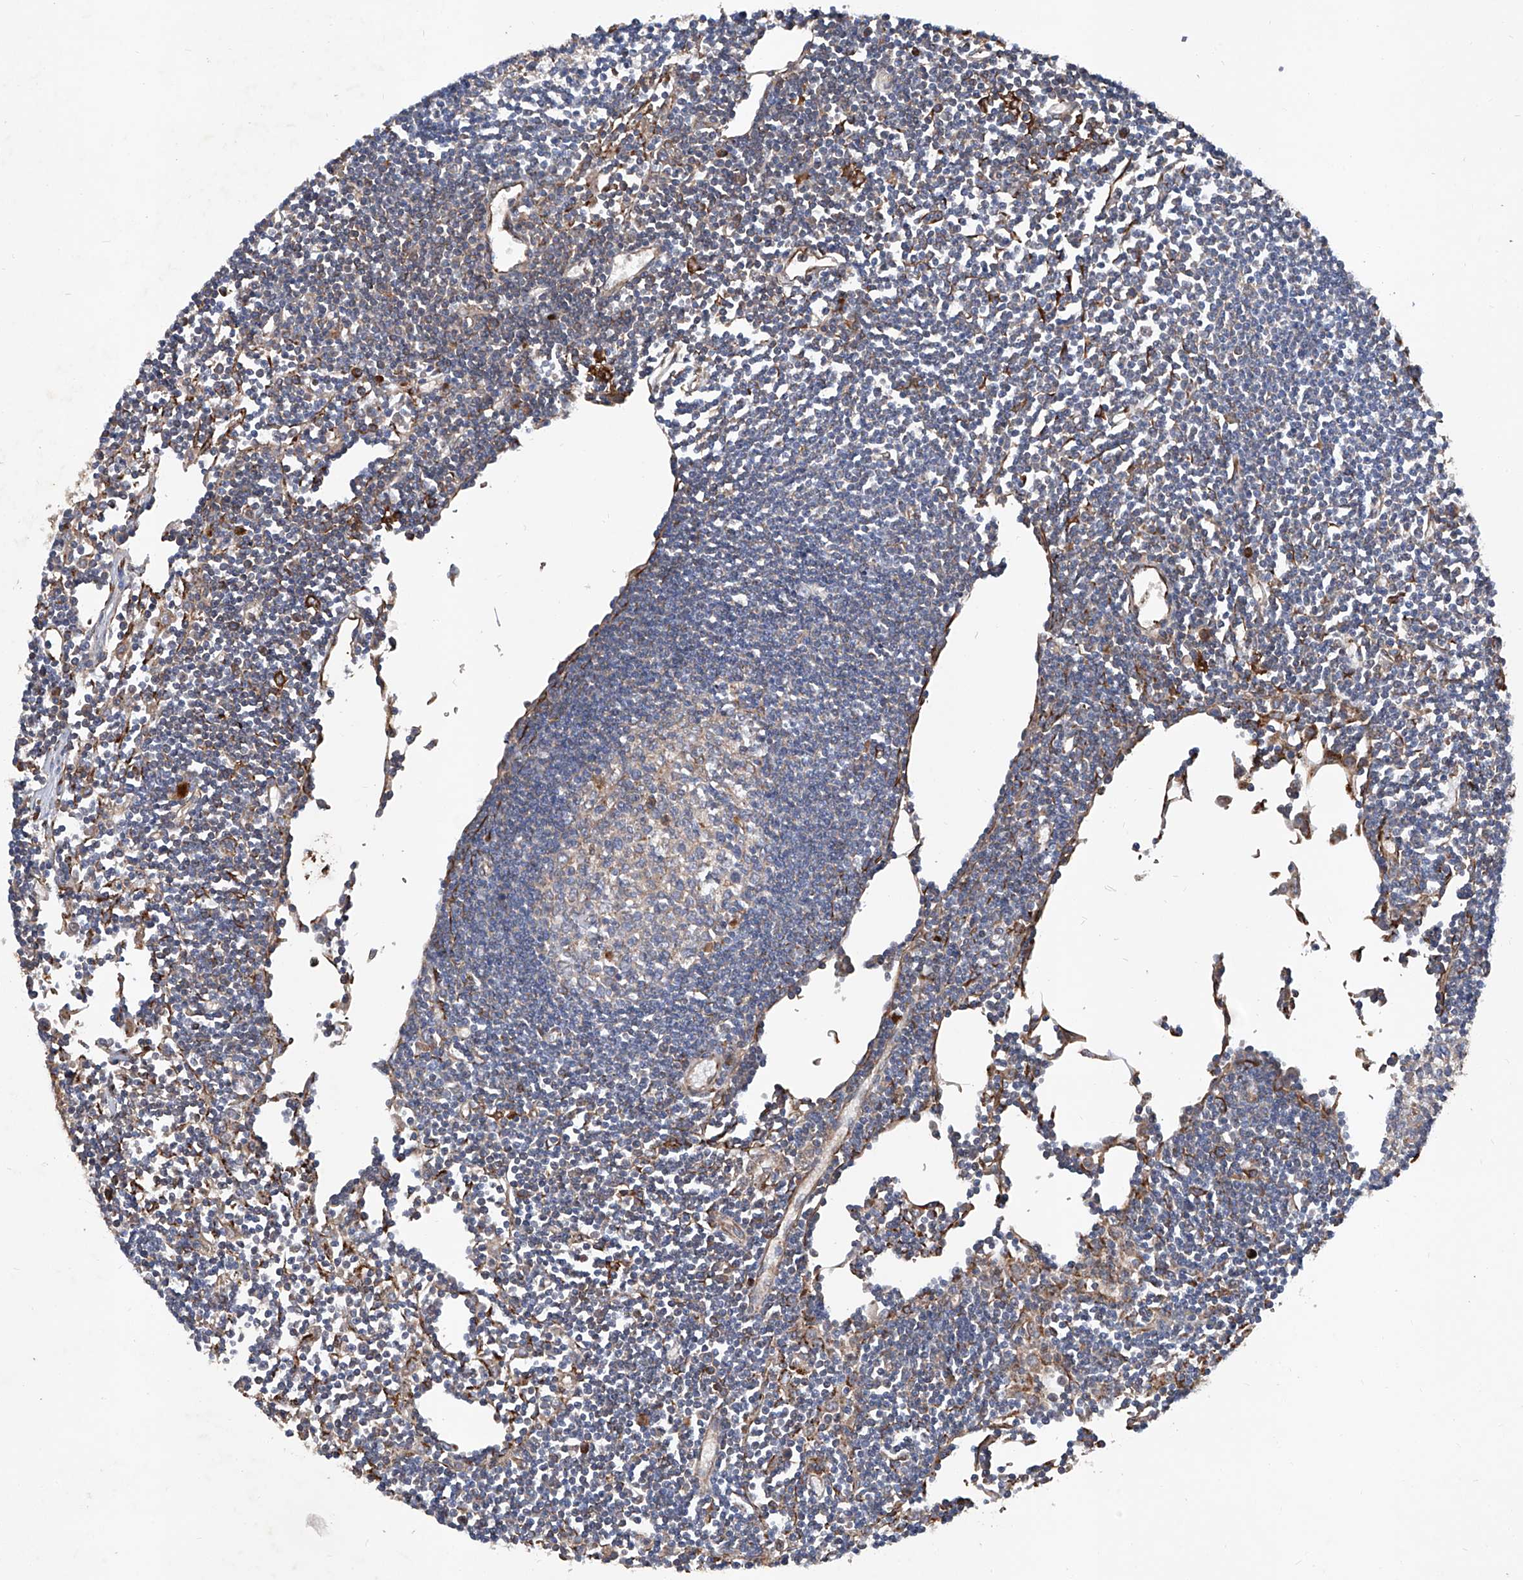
{"staining": {"intensity": "moderate", "quantity": "<25%", "location": "cytoplasmic/membranous"}, "tissue": "lymph node", "cell_type": "Germinal center cells", "image_type": "normal", "snomed": [{"axis": "morphology", "description": "Normal tissue, NOS"}, {"axis": "topography", "description": "Lymph node"}], "caption": "The photomicrograph shows staining of benign lymph node, revealing moderate cytoplasmic/membranous protein expression (brown color) within germinal center cells. The staining was performed using DAB (3,3'-diaminobenzidine) to visualize the protein expression in brown, while the nuclei were stained in blue with hematoxylin (Magnification: 20x).", "gene": "ASCC3", "patient": {"sex": "female", "age": 11}}